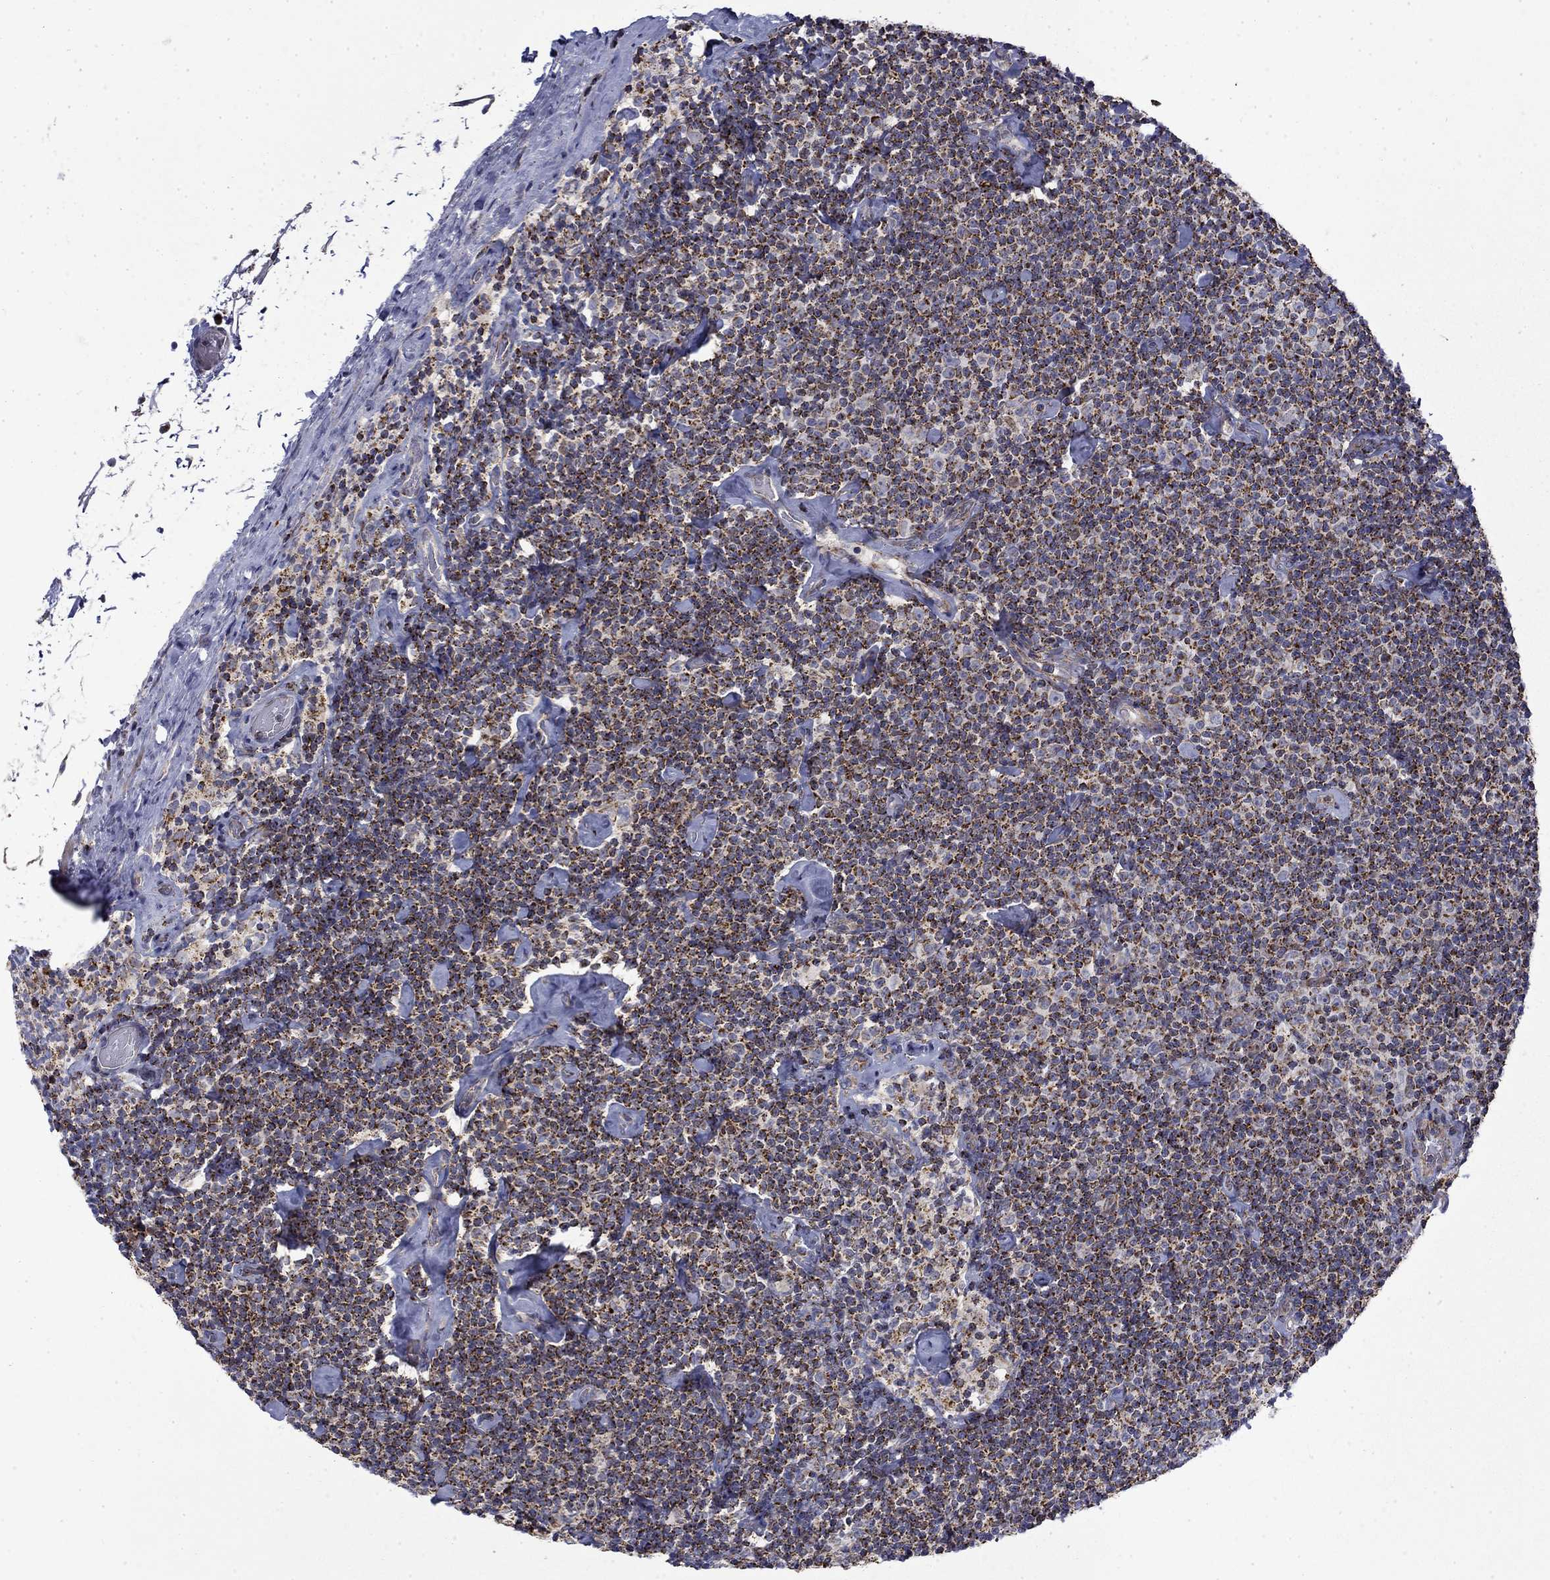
{"staining": {"intensity": "strong", "quantity": ">75%", "location": "cytoplasmic/membranous"}, "tissue": "lymphoma", "cell_type": "Tumor cells", "image_type": "cancer", "snomed": [{"axis": "morphology", "description": "Malignant lymphoma, non-Hodgkin's type, Low grade"}, {"axis": "topography", "description": "Lymph node"}], "caption": "This histopathology image exhibits malignant lymphoma, non-Hodgkin's type (low-grade) stained with IHC to label a protein in brown. The cytoplasmic/membranous of tumor cells show strong positivity for the protein. Nuclei are counter-stained blue.", "gene": "PCBP3", "patient": {"sex": "male", "age": 81}}